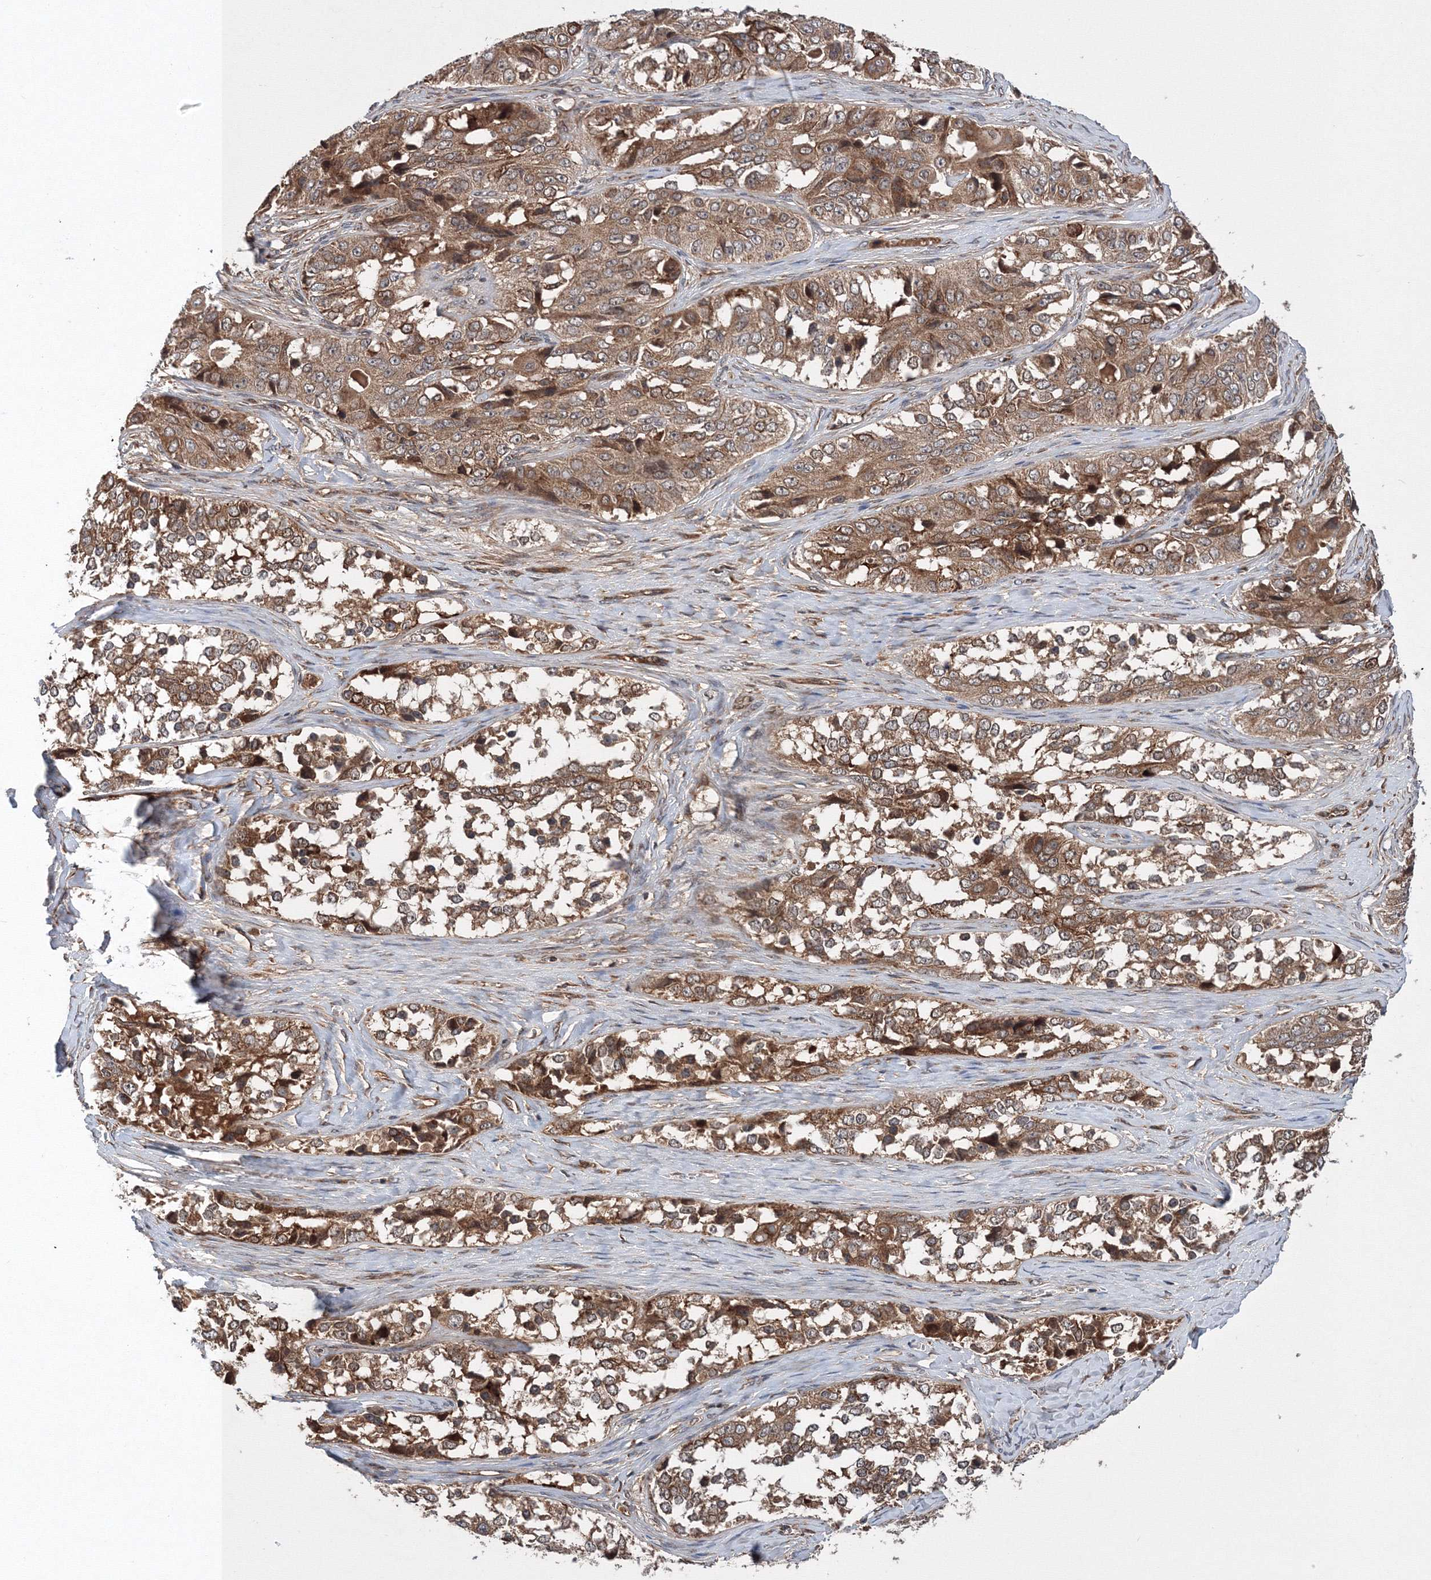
{"staining": {"intensity": "moderate", "quantity": ">75%", "location": "cytoplasmic/membranous"}, "tissue": "ovarian cancer", "cell_type": "Tumor cells", "image_type": "cancer", "snomed": [{"axis": "morphology", "description": "Carcinoma, endometroid"}, {"axis": "topography", "description": "Ovary"}], "caption": "The histopathology image displays a brown stain indicating the presence of a protein in the cytoplasmic/membranous of tumor cells in ovarian cancer.", "gene": "ATG3", "patient": {"sex": "female", "age": 51}}